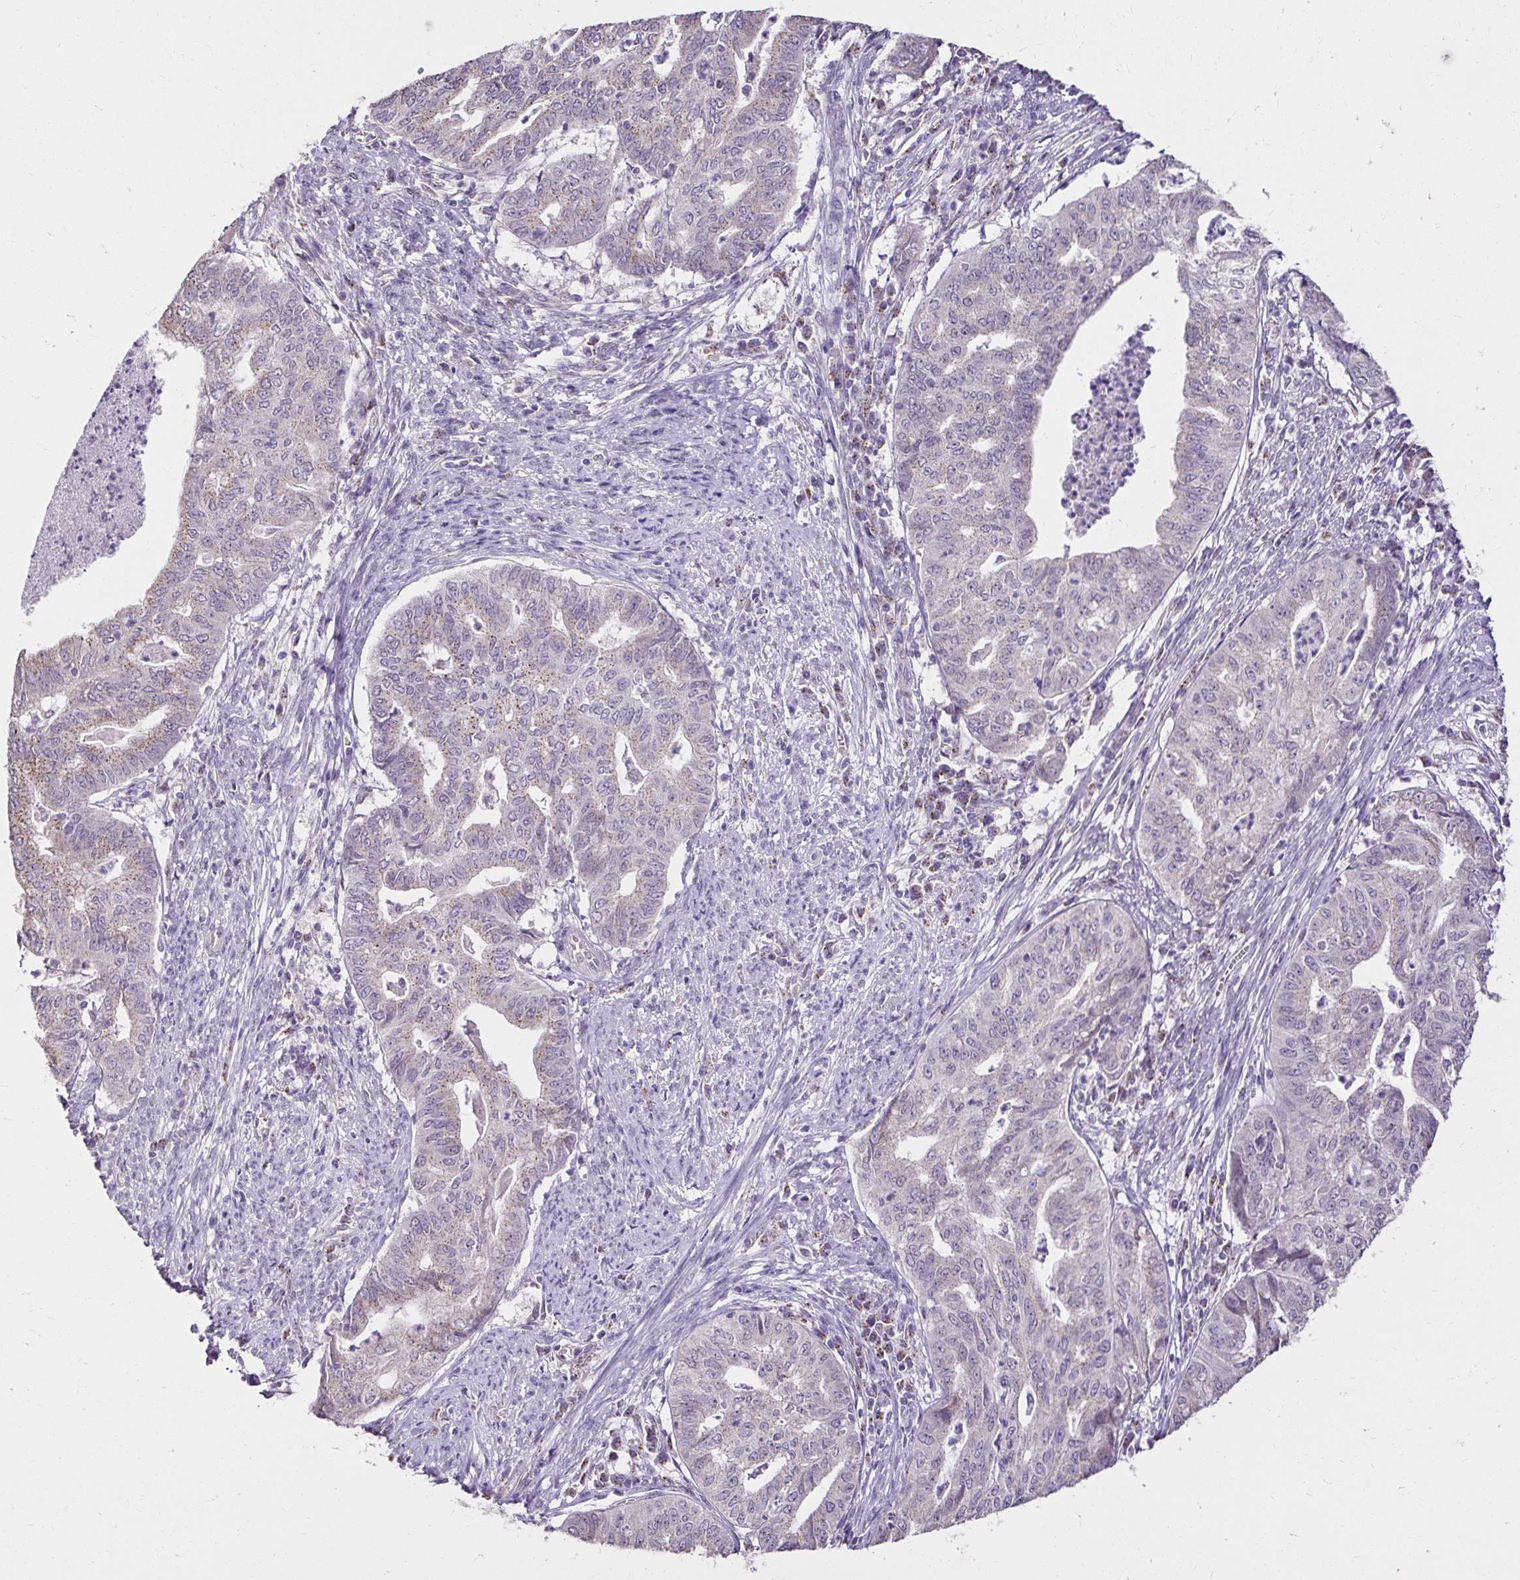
{"staining": {"intensity": "weak", "quantity": "25%-75%", "location": "cytoplasmic/membranous"}, "tissue": "endometrial cancer", "cell_type": "Tumor cells", "image_type": "cancer", "snomed": [{"axis": "morphology", "description": "Adenocarcinoma, NOS"}, {"axis": "topography", "description": "Endometrium"}], "caption": "Tumor cells exhibit low levels of weak cytoplasmic/membranous positivity in about 25%-75% of cells in human endometrial cancer (adenocarcinoma).", "gene": "KIAA1210", "patient": {"sex": "female", "age": 79}}